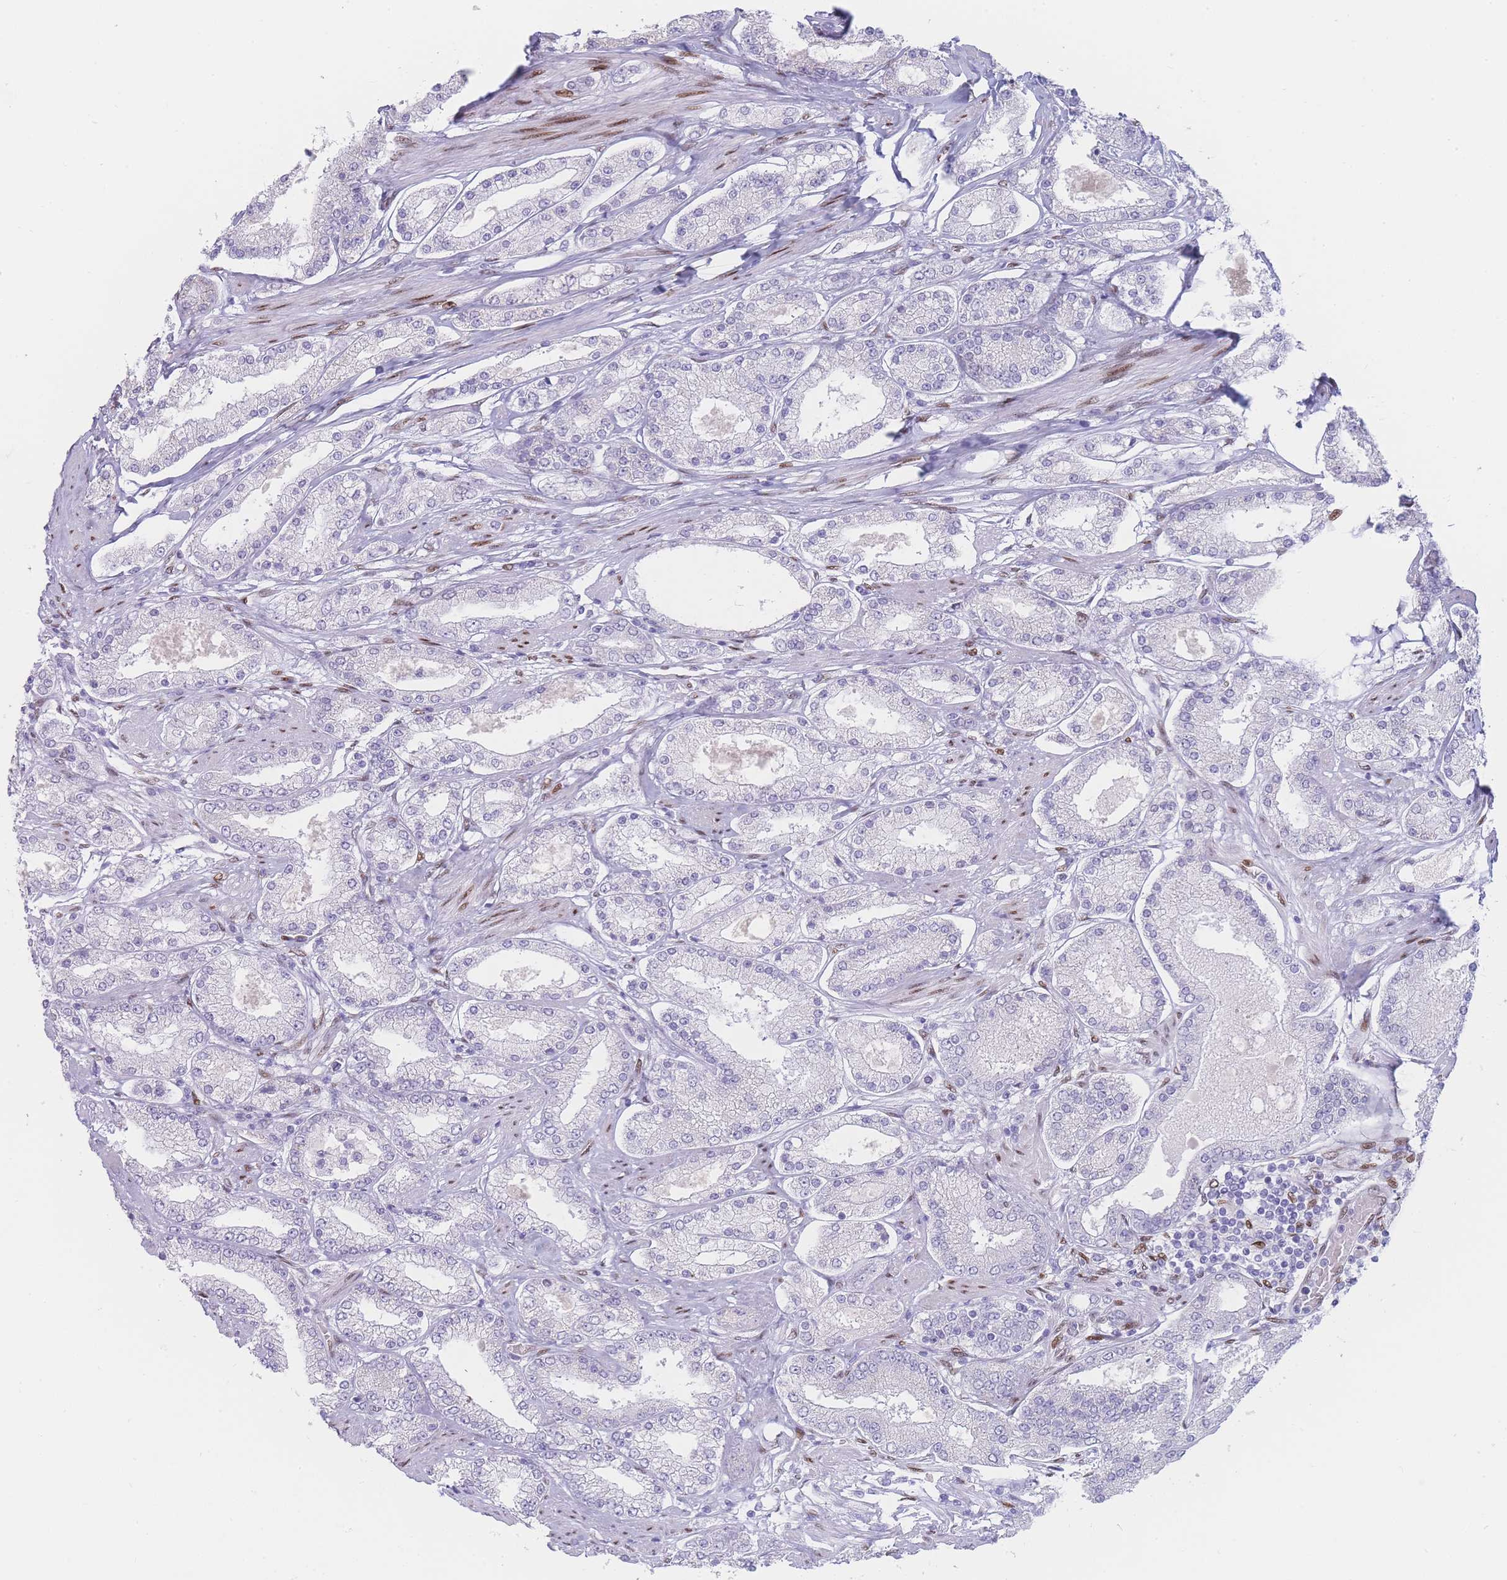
{"staining": {"intensity": "negative", "quantity": "none", "location": "none"}, "tissue": "prostate cancer", "cell_type": "Tumor cells", "image_type": "cancer", "snomed": [{"axis": "morphology", "description": "Adenocarcinoma, High grade"}, {"axis": "topography", "description": "Prostate"}], "caption": "A high-resolution image shows immunohistochemistry (IHC) staining of prostate high-grade adenocarcinoma, which demonstrates no significant expression in tumor cells.", "gene": "PSMB5", "patient": {"sex": "male", "age": 69}}